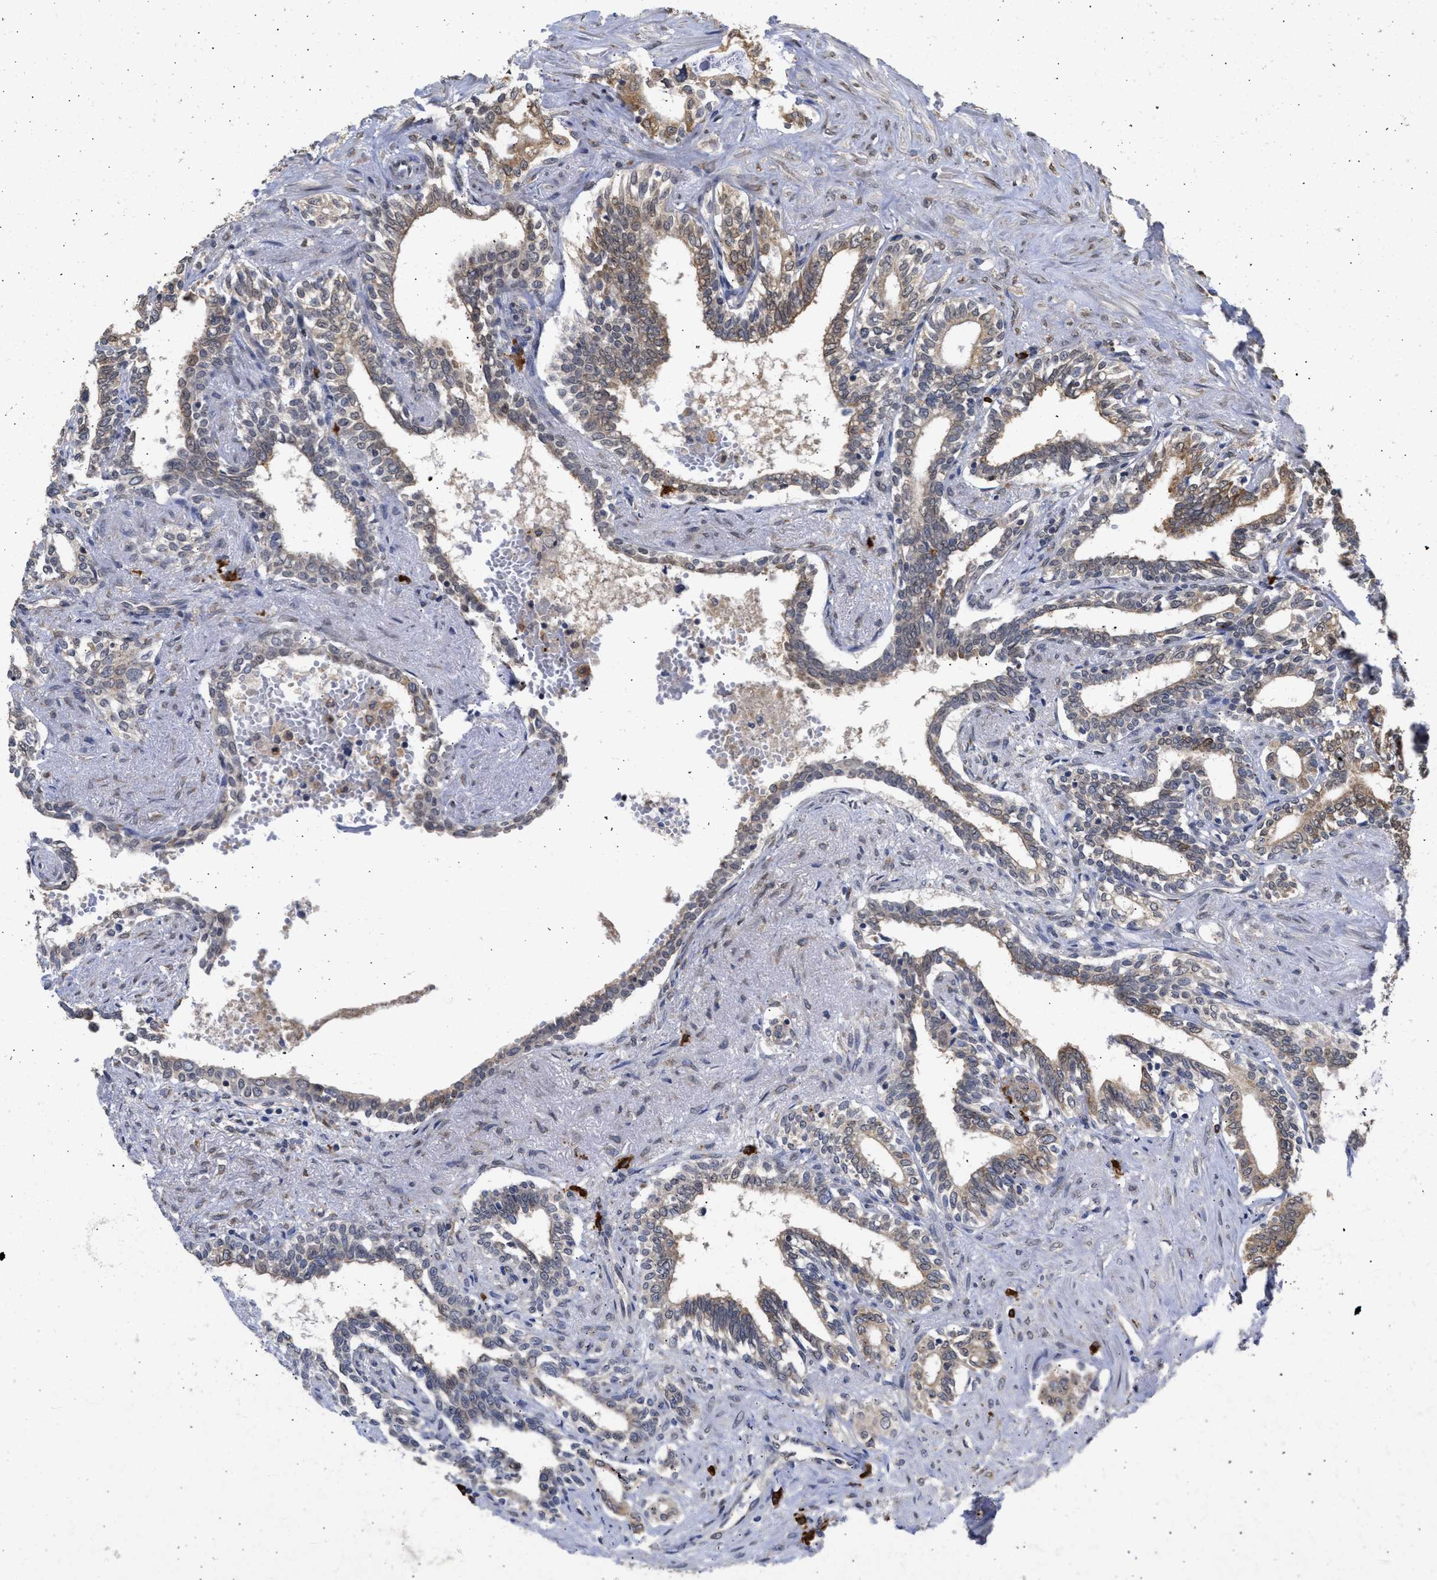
{"staining": {"intensity": "strong", "quantity": "25%-75%", "location": "cytoplasmic/membranous"}, "tissue": "seminal vesicle", "cell_type": "Glandular cells", "image_type": "normal", "snomed": [{"axis": "morphology", "description": "Normal tissue, NOS"}, {"axis": "morphology", "description": "Adenocarcinoma, High grade"}, {"axis": "topography", "description": "Prostate"}, {"axis": "topography", "description": "Seminal veicle"}], "caption": "A high amount of strong cytoplasmic/membranous expression is present in approximately 25%-75% of glandular cells in unremarkable seminal vesicle. (IHC, brightfield microscopy, high magnification).", "gene": "DNAJC1", "patient": {"sex": "male", "age": 55}}